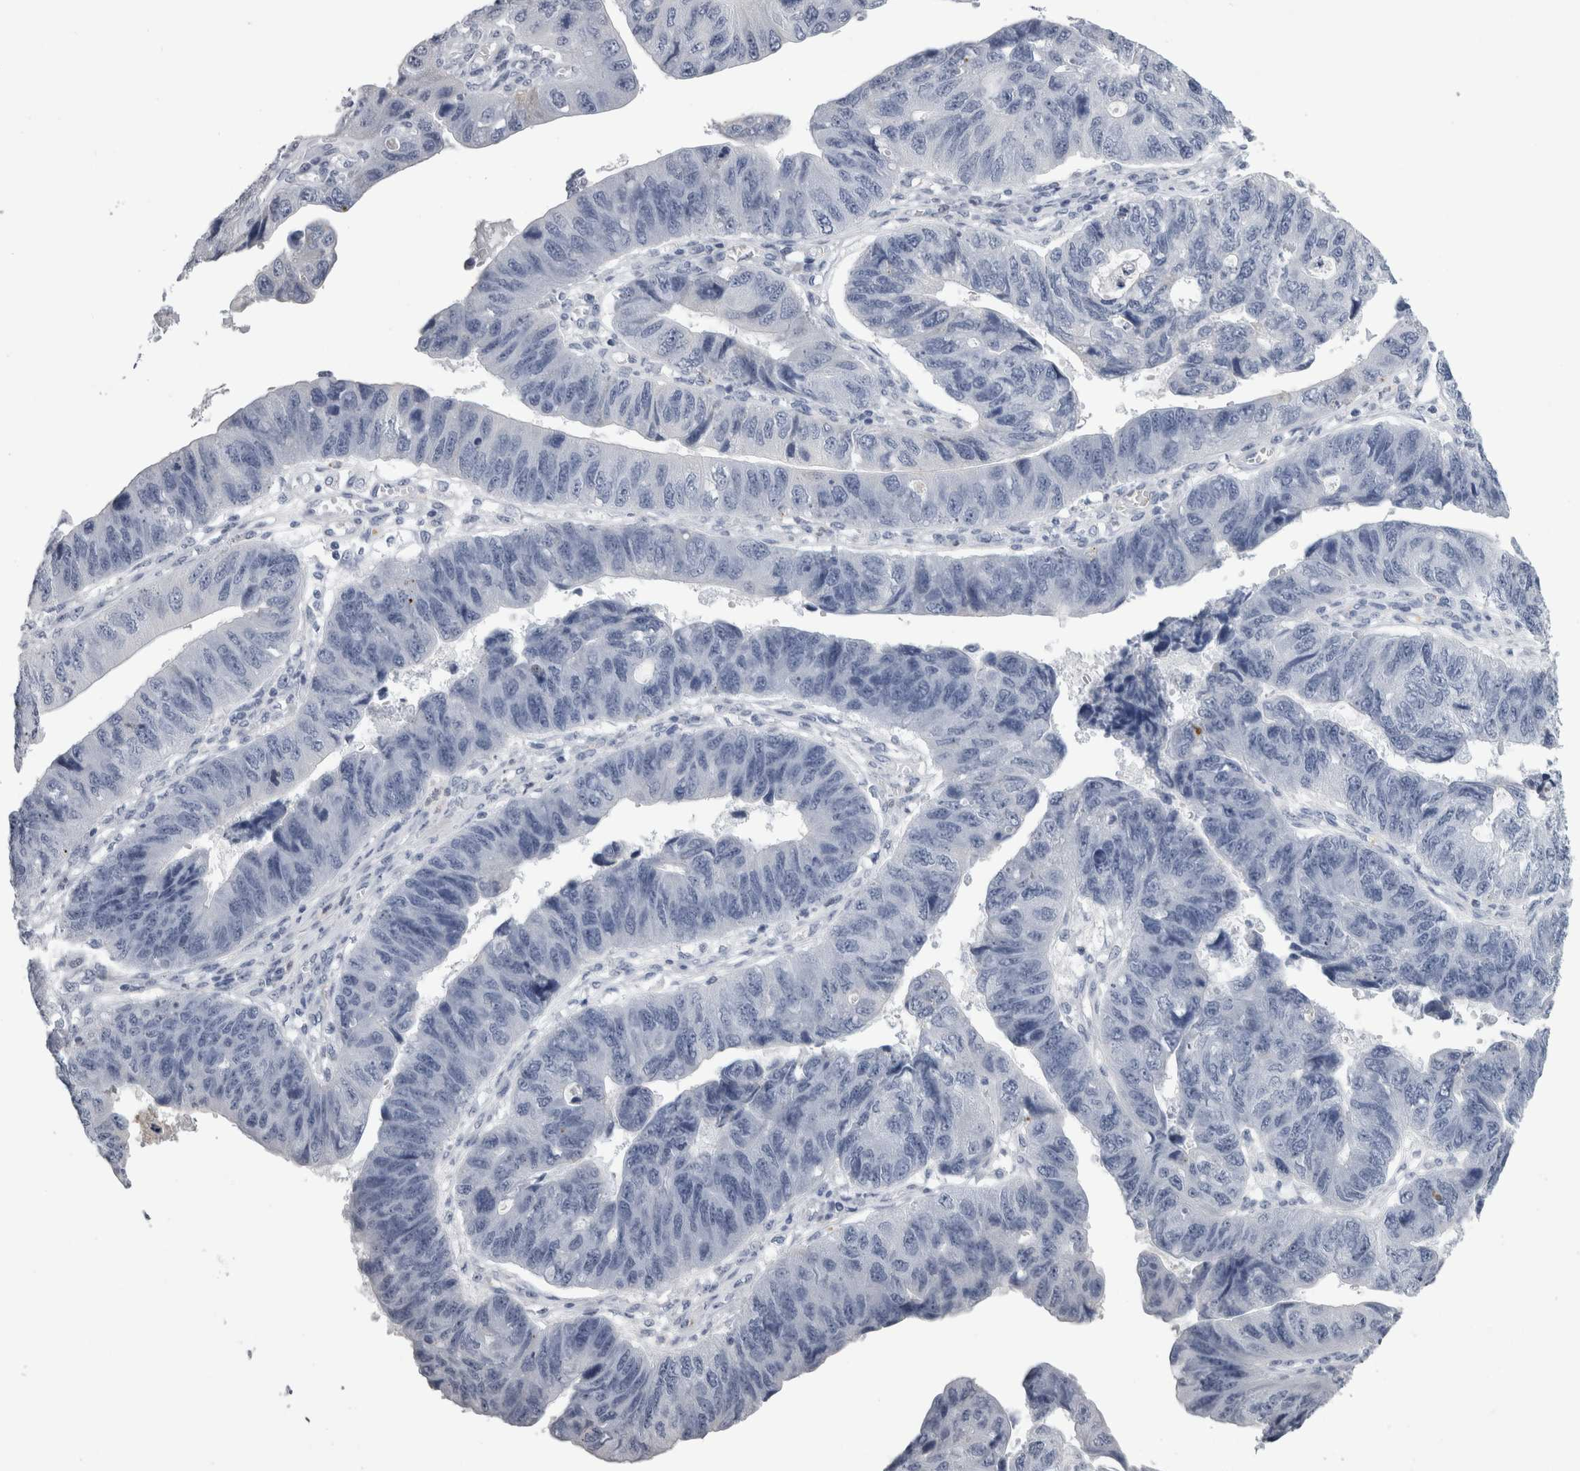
{"staining": {"intensity": "negative", "quantity": "none", "location": "none"}, "tissue": "stomach cancer", "cell_type": "Tumor cells", "image_type": "cancer", "snomed": [{"axis": "morphology", "description": "Adenocarcinoma, NOS"}, {"axis": "topography", "description": "Stomach"}], "caption": "High magnification brightfield microscopy of stomach adenocarcinoma stained with DAB (brown) and counterstained with hematoxylin (blue): tumor cells show no significant expression.", "gene": "ALDH8A1", "patient": {"sex": "male", "age": 59}}